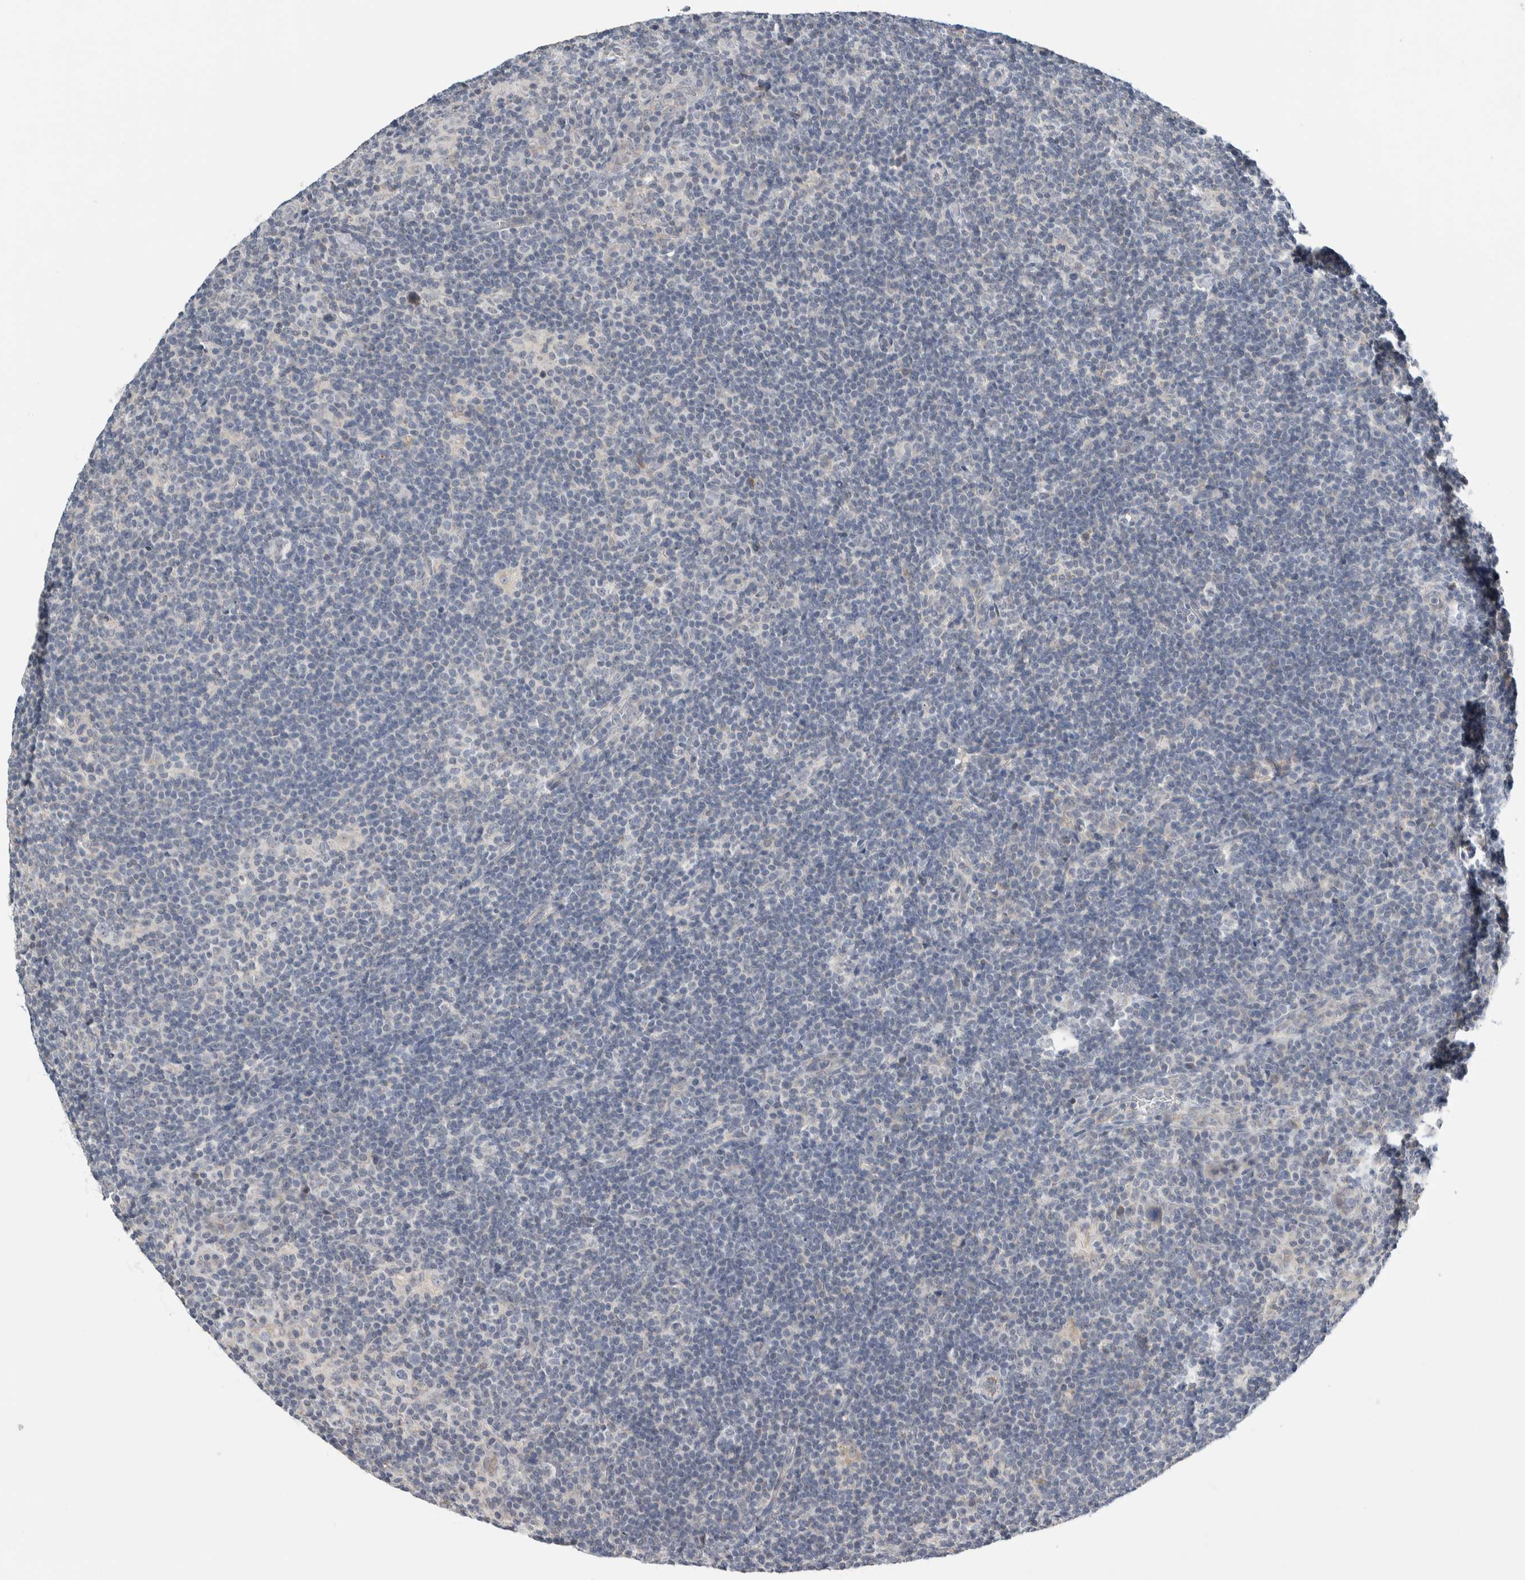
{"staining": {"intensity": "negative", "quantity": "none", "location": "none"}, "tissue": "lymphoma", "cell_type": "Tumor cells", "image_type": "cancer", "snomed": [{"axis": "morphology", "description": "Hodgkin's disease, NOS"}, {"axis": "topography", "description": "Lymph node"}], "caption": "Lymphoma was stained to show a protein in brown. There is no significant expression in tumor cells. Brightfield microscopy of immunohistochemistry (IHC) stained with DAB (3,3'-diaminobenzidine) (brown) and hematoxylin (blue), captured at high magnification.", "gene": "SHPK", "patient": {"sex": "female", "age": 57}}